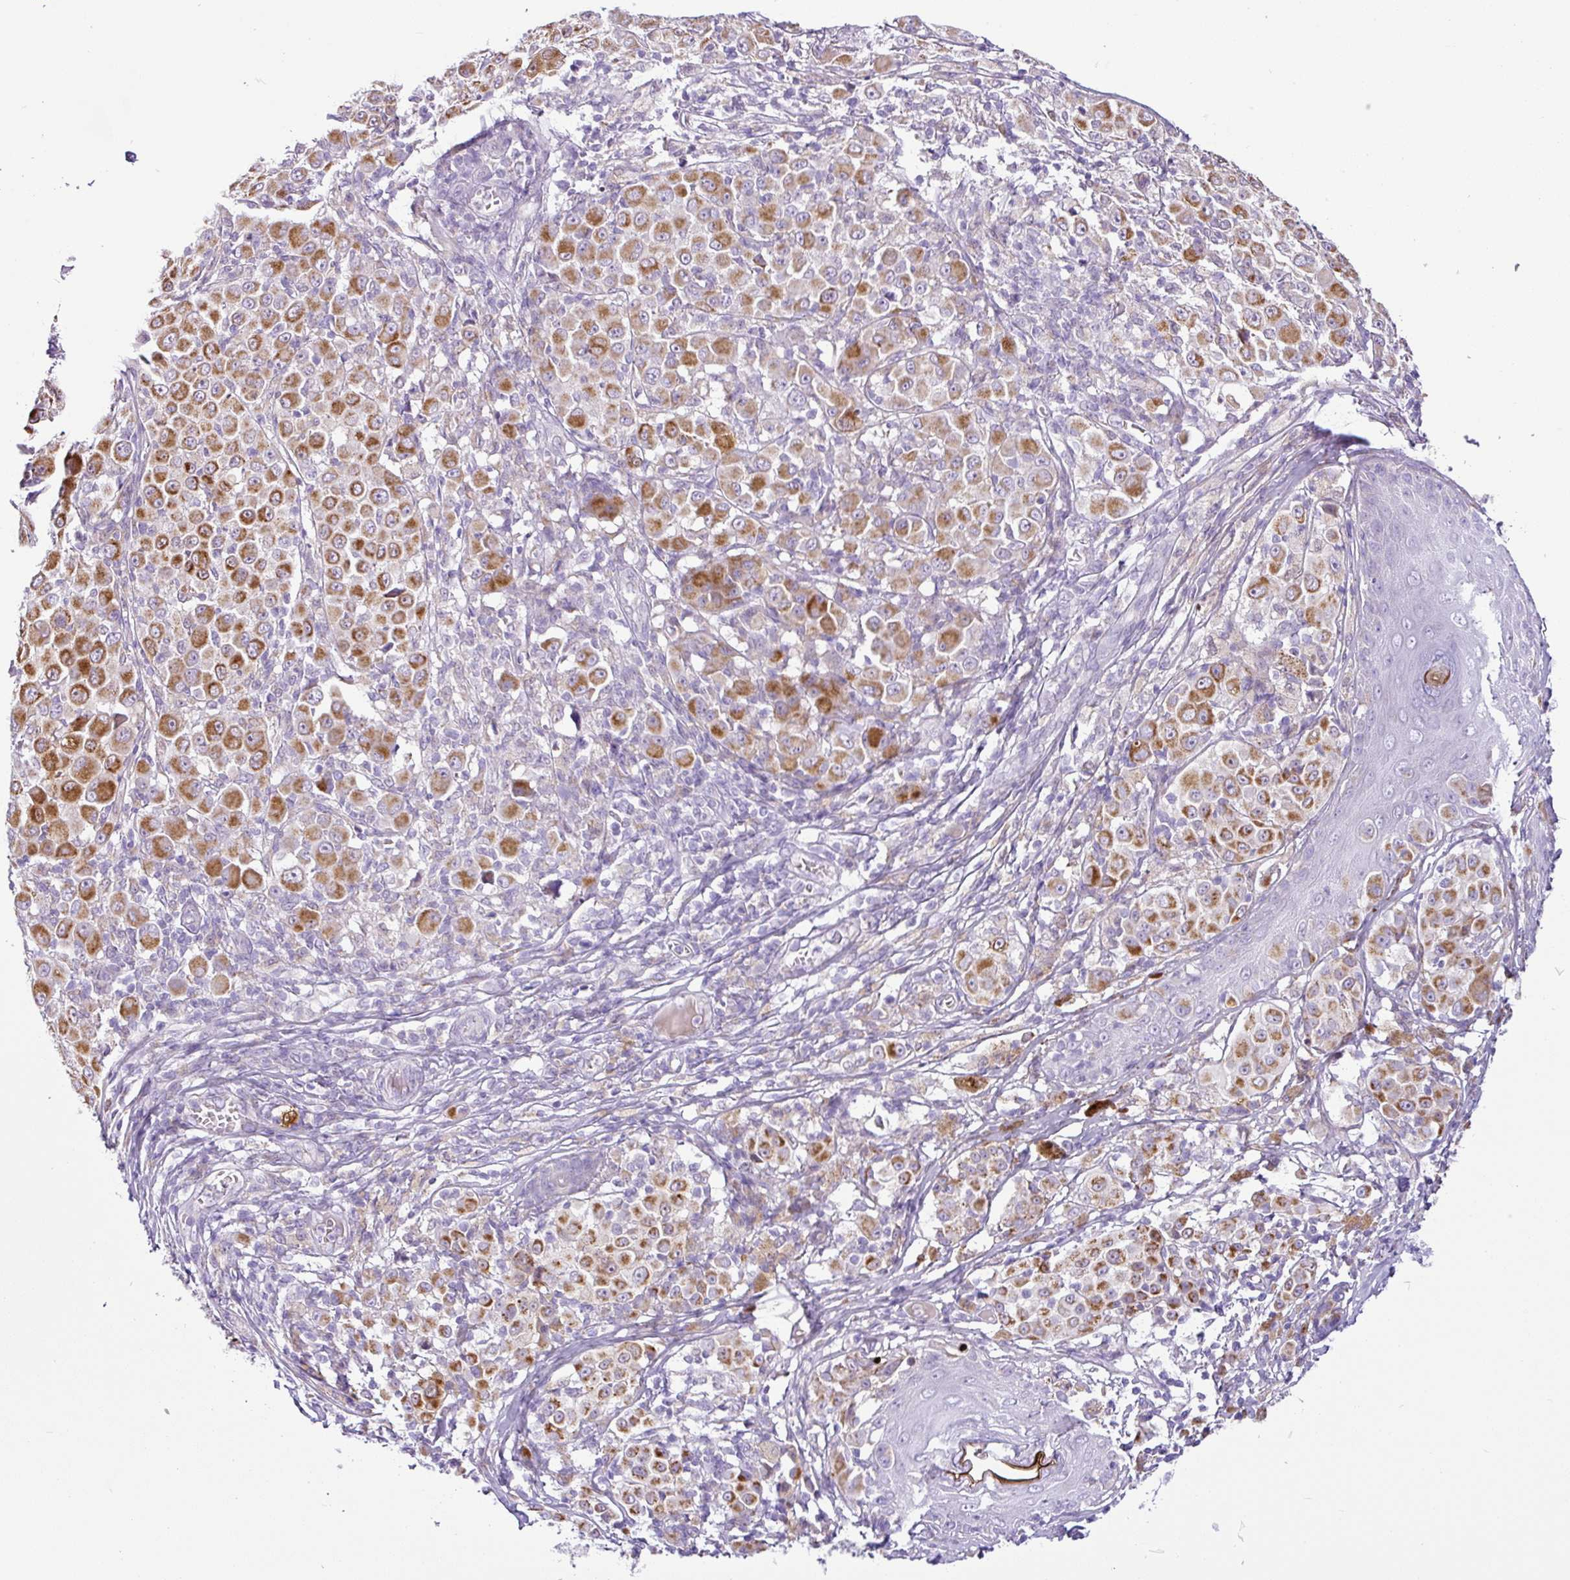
{"staining": {"intensity": "moderate", "quantity": ">75%", "location": "cytoplasmic/membranous"}, "tissue": "melanoma", "cell_type": "Tumor cells", "image_type": "cancer", "snomed": [{"axis": "morphology", "description": "Malignant melanoma, NOS"}, {"axis": "topography", "description": "Skin"}], "caption": "Malignant melanoma stained with a protein marker shows moderate staining in tumor cells.", "gene": "HMCN2", "patient": {"sex": "female", "age": 43}}